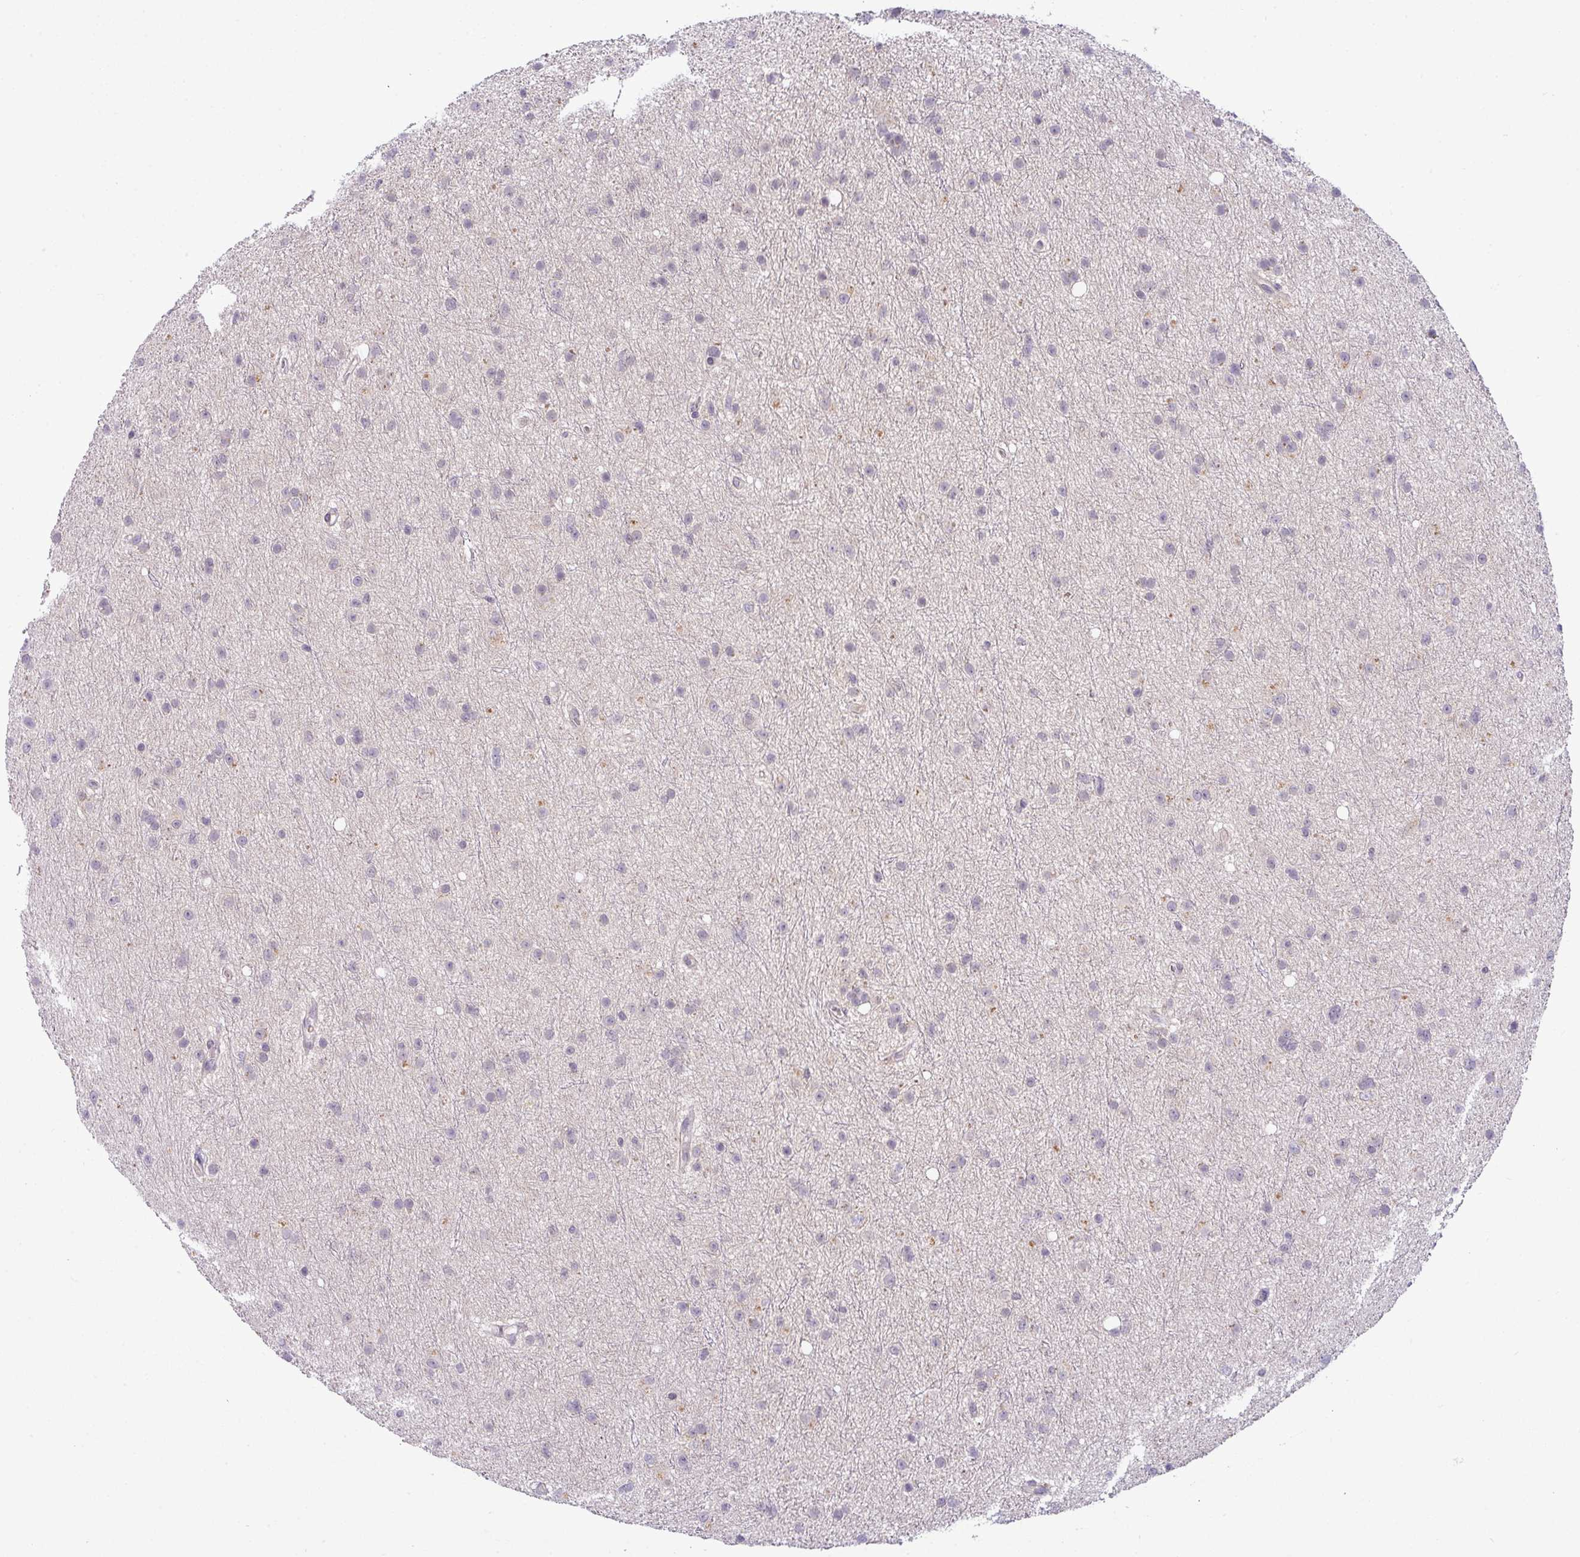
{"staining": {"intensity": "negative", "quantity": "none", "location": "none"}, "tissue": "glioma", "cell_type": "Tumor cells", "image_type": "cancer", "snomed": [{"axis": "morphology", "description": "Glioma, malignant, Low grade"}, {"axis": "topography", "description": "Cerebral cortex"}], "caption": "This is a image of immunohistochemistry staining of malignant glioma (low-grade), which shows no positivity in tumor cells.", "gene": "HBEGF", "patient": {"sex": "female", "age": 39}}